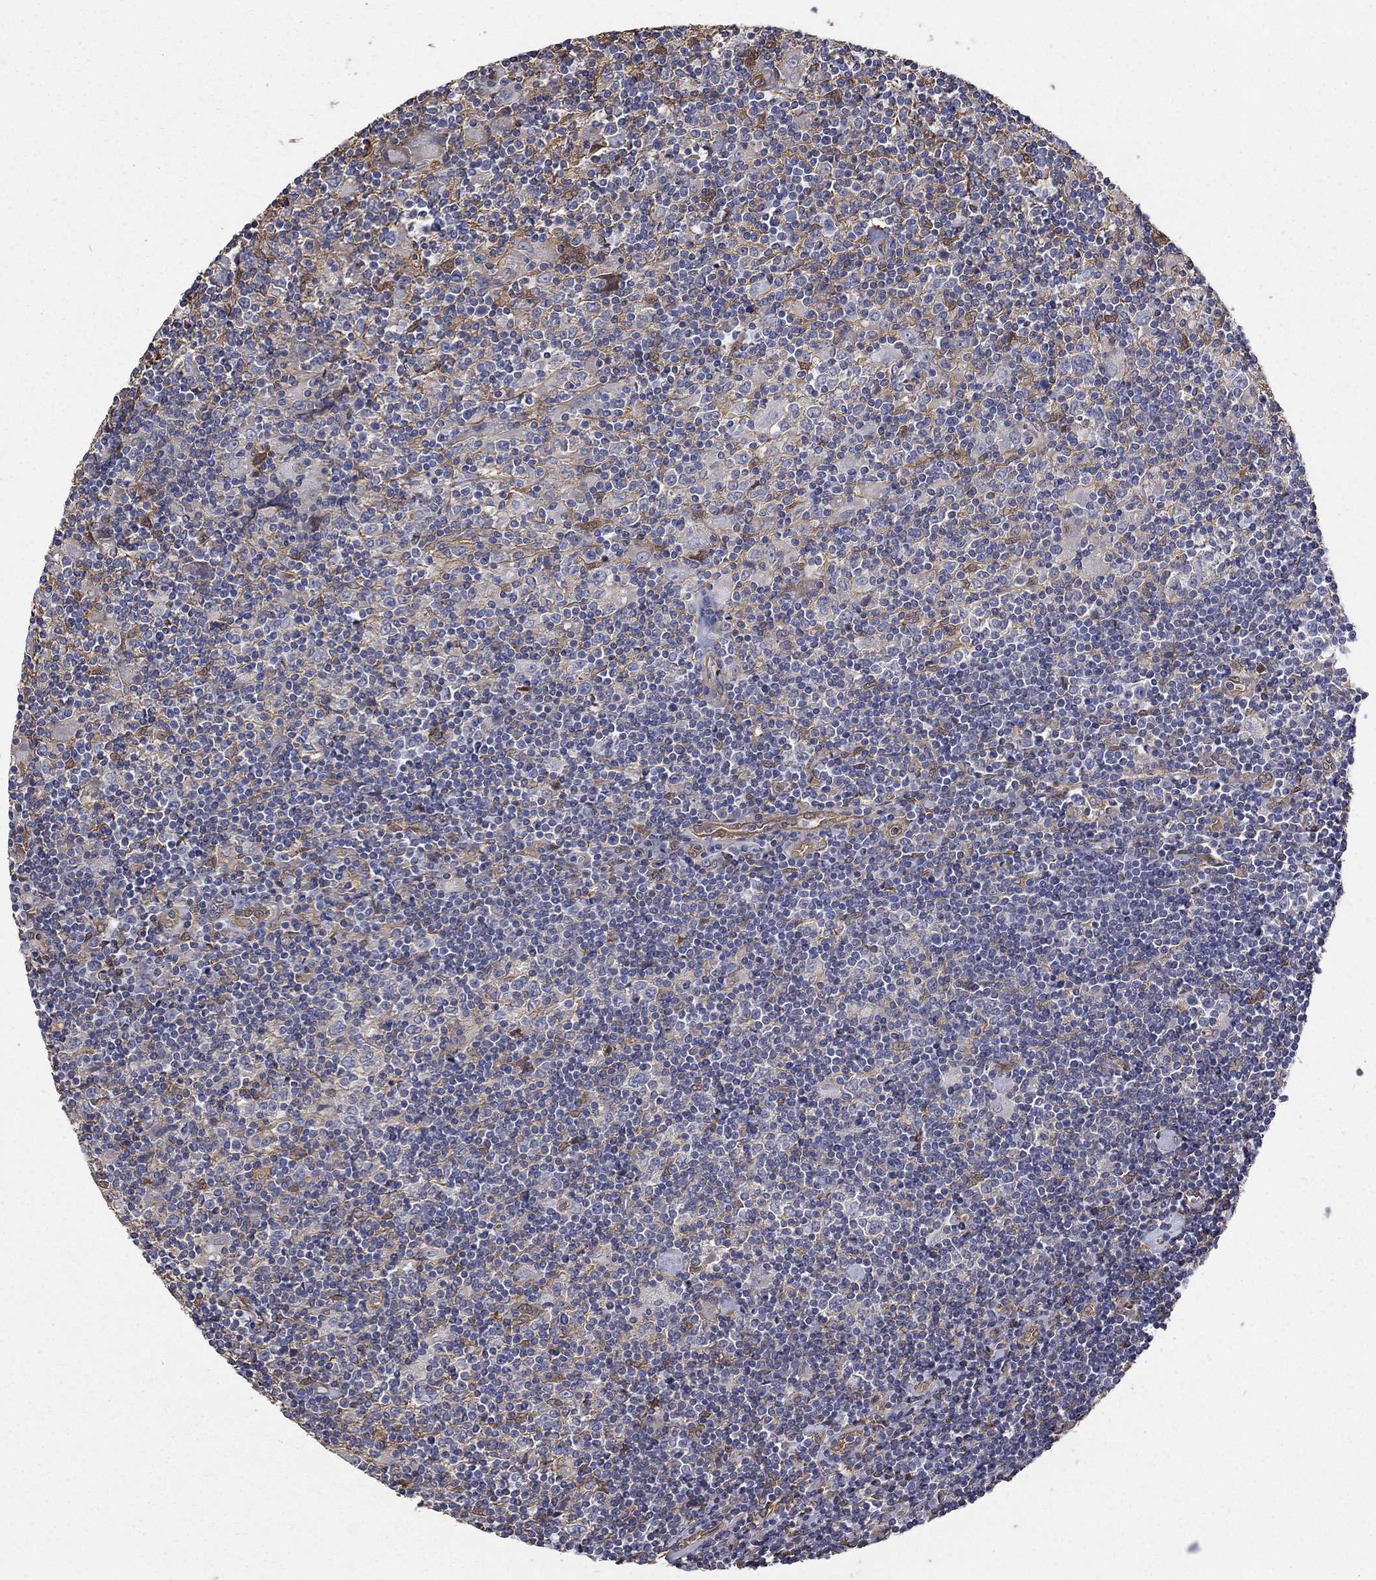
{"staining": {"intensity": "negative", "quantity": "none", "location": "none"}, "tissue": "lymphoma", "cell_type": "Tumor cells", "image_type": "cancer", "snomed": [{"axis": "morphology", "description": "Hodgkin's disease, NOS"}, {"axis": "topography", "description": "Lymph node"}], "caption": "Tumor cells are negative for brown protein staining in lymphoma.", "gene": "DPYSL2", "patient": {"sex": "male", "age": 40}}